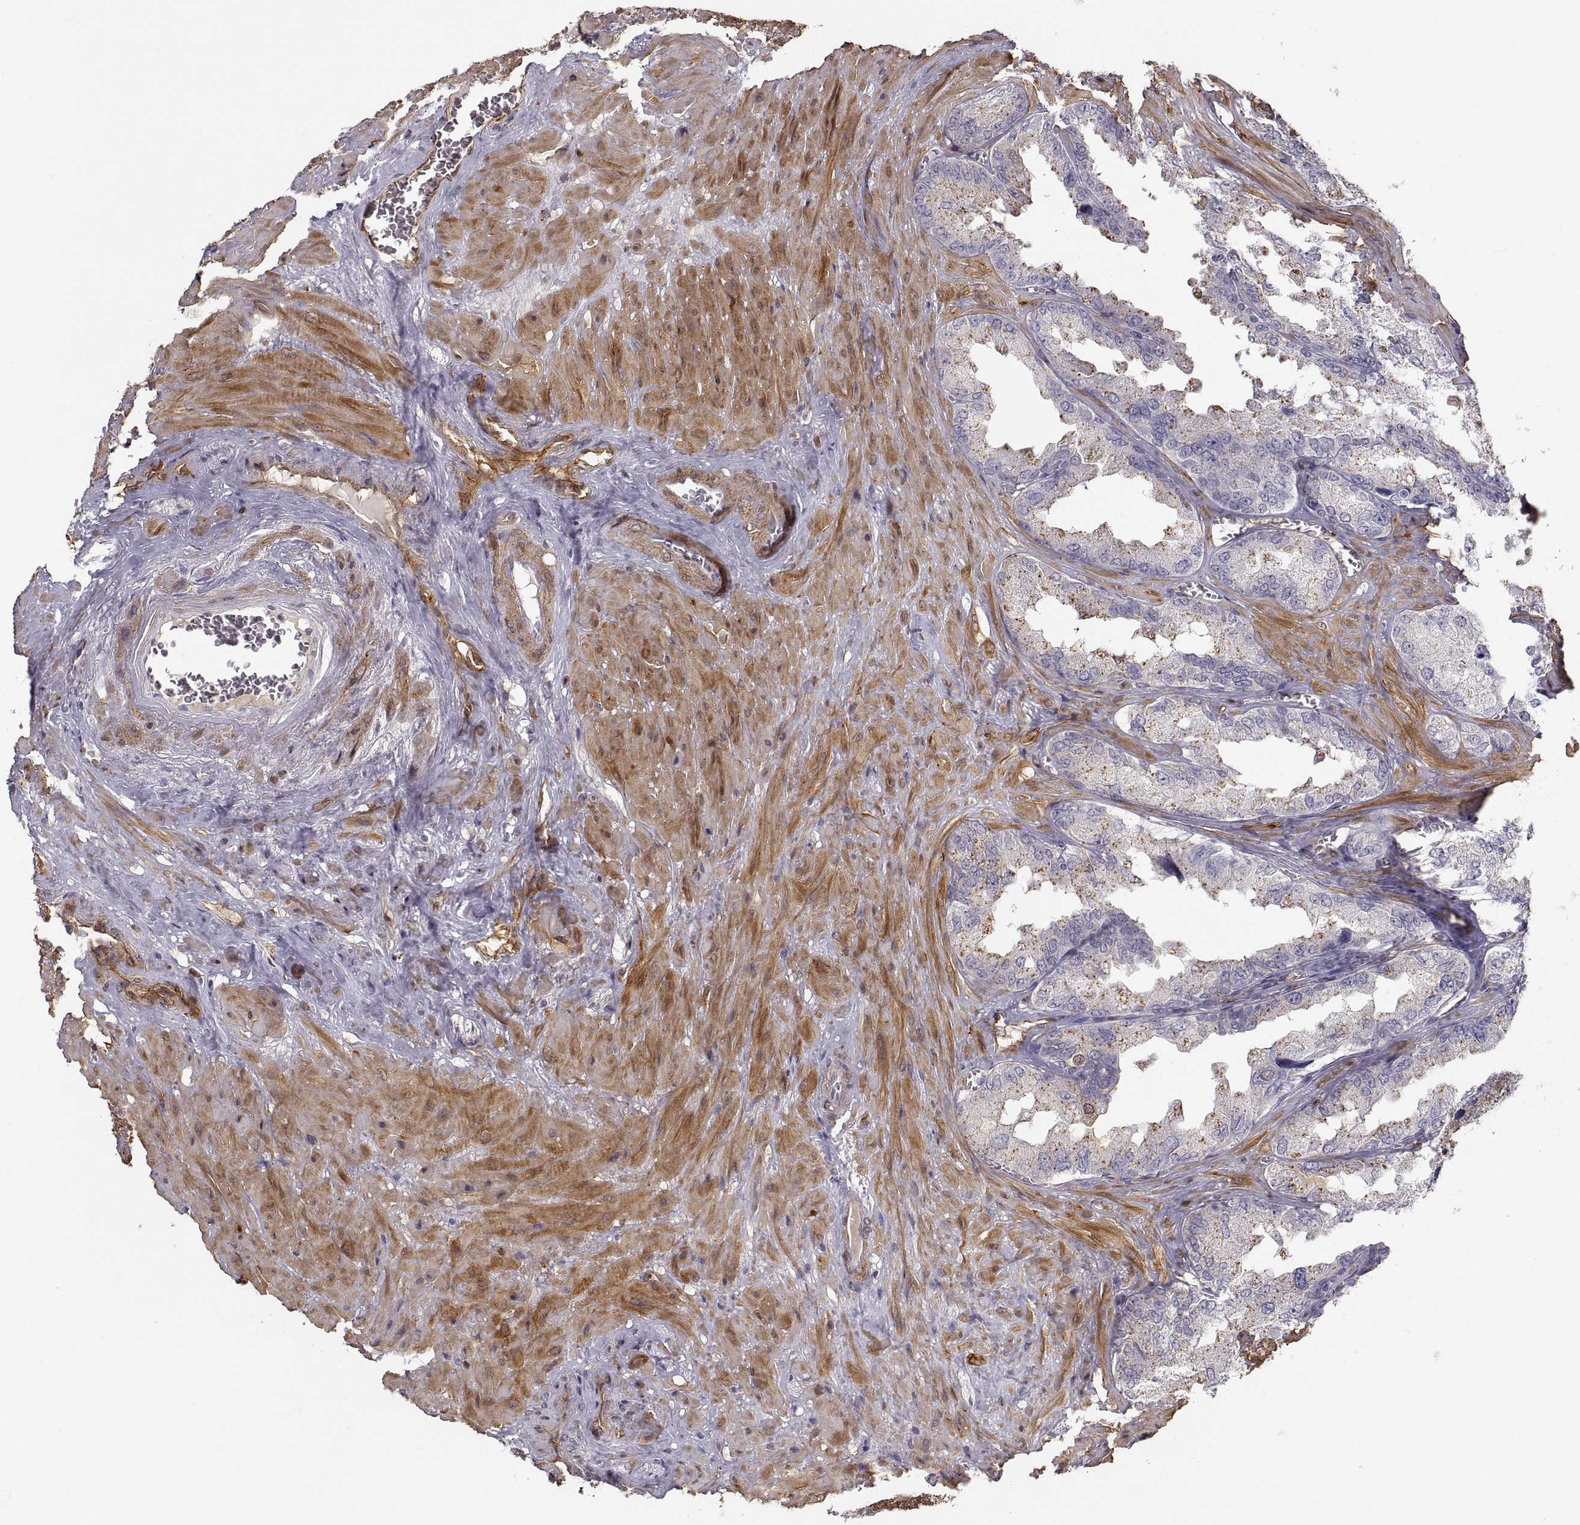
{"staining": {"intensity": "negative", "quantity": "none", "location": "none"}, "tissue": "seminal vesicle", "cell_type": "Glandular cells", "image_type": "normal", "snomed": [{"axis": "morphology", "description": "Normal tissue, NOS"}, {"axis": "topography", "description": "Seminal veicle"}], "caption": "This is a histopathology image of immunohistochemistry (IHC) staining of normal seminal vesicle, which shows no expression in glandular cells.", "gene": "PGM5", "patient": {"sex": "male", "age": 72}}